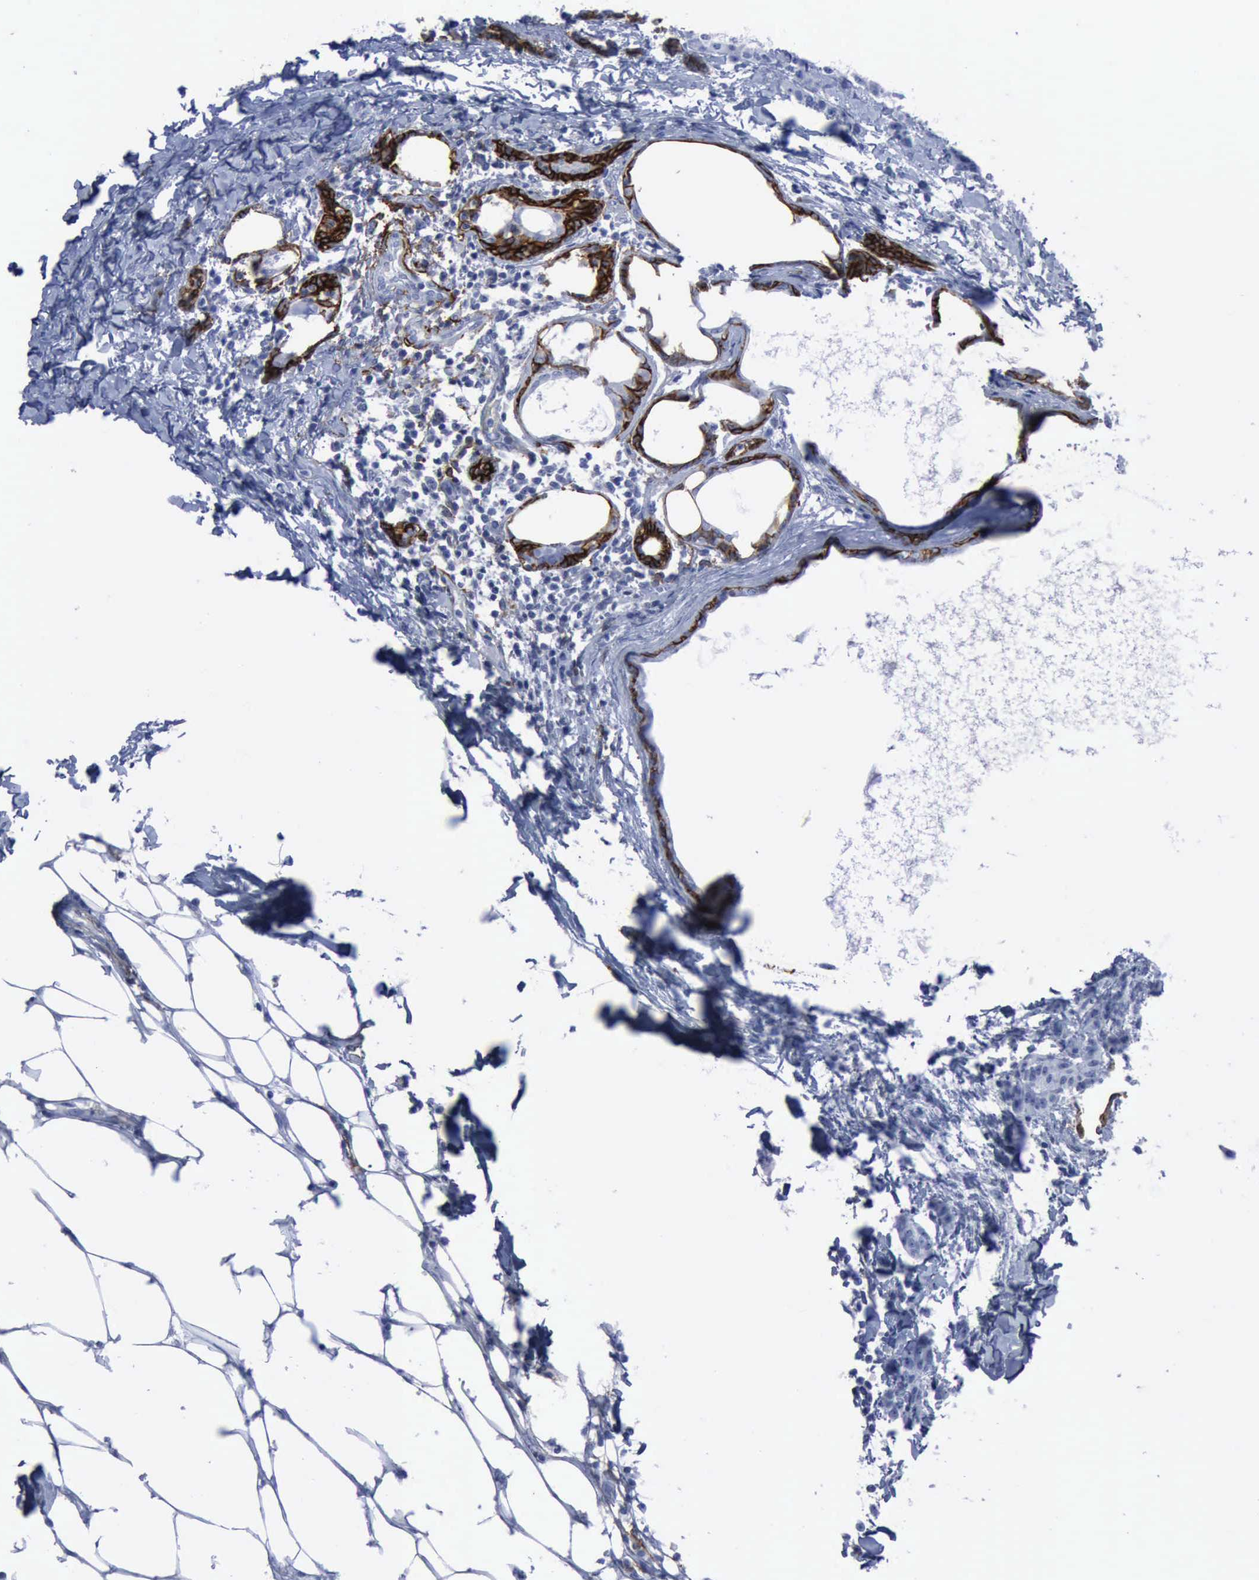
{"staining": {"intensity": "negative", "quantity": "none", "location": "none"}, "tissue": "breast cancer", "cell_type": "Tumor cells", "image_type": "cancer", "snomed": [{"axis": "morphology", "description": "Duct carcinoma"}, {"axis": "topography", "description": "Breast"}], "caption": "Immunohistochemistry photomicrograph of neoplastic tissue: breast cancer stained with DAB exhibits no significant protein positivity in tumor cells.", "gene": "NGFR", "patient": {"sex": "female", "age": 40}}